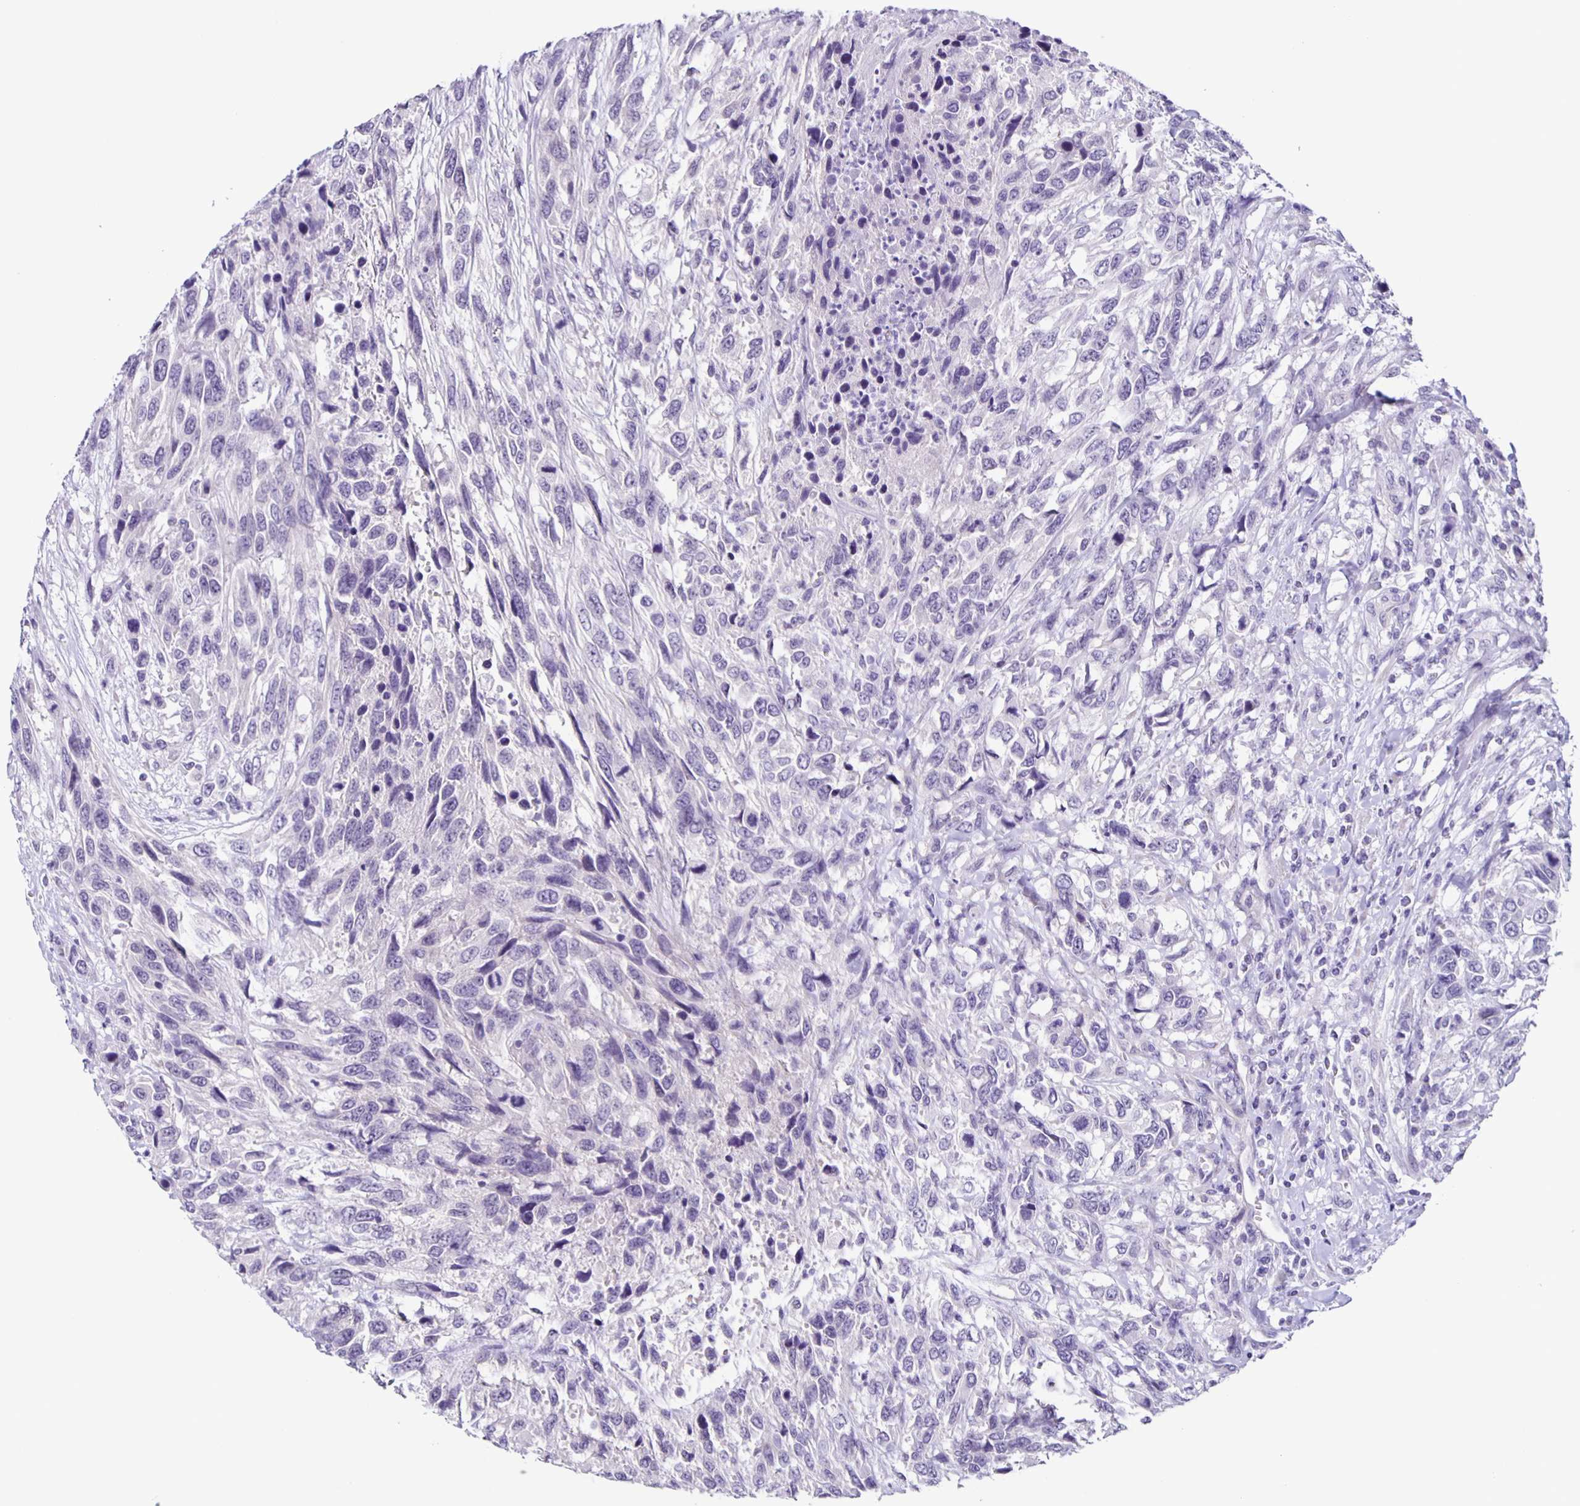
{"staining": {"intensity": "negative", "quantity": "none", "location": "none"}, "tissue": "urothelial cancer", "cell_type": "Tumor cells", "image_type": "cancer", "snomed": [{"axis": "morphology", "description": "Urothelial carcinoma, High grade"}, {"axis": "topography", "description": "Urinary bladder"}], "caption": "Immunohistochemistry image of urothelial carcinoma (high-grade) stained for a protein (brown), which demonstrates no staining in tumor cells.", "gene": "SLC12A3", "patient": {"sex": "female", "age": 70}}